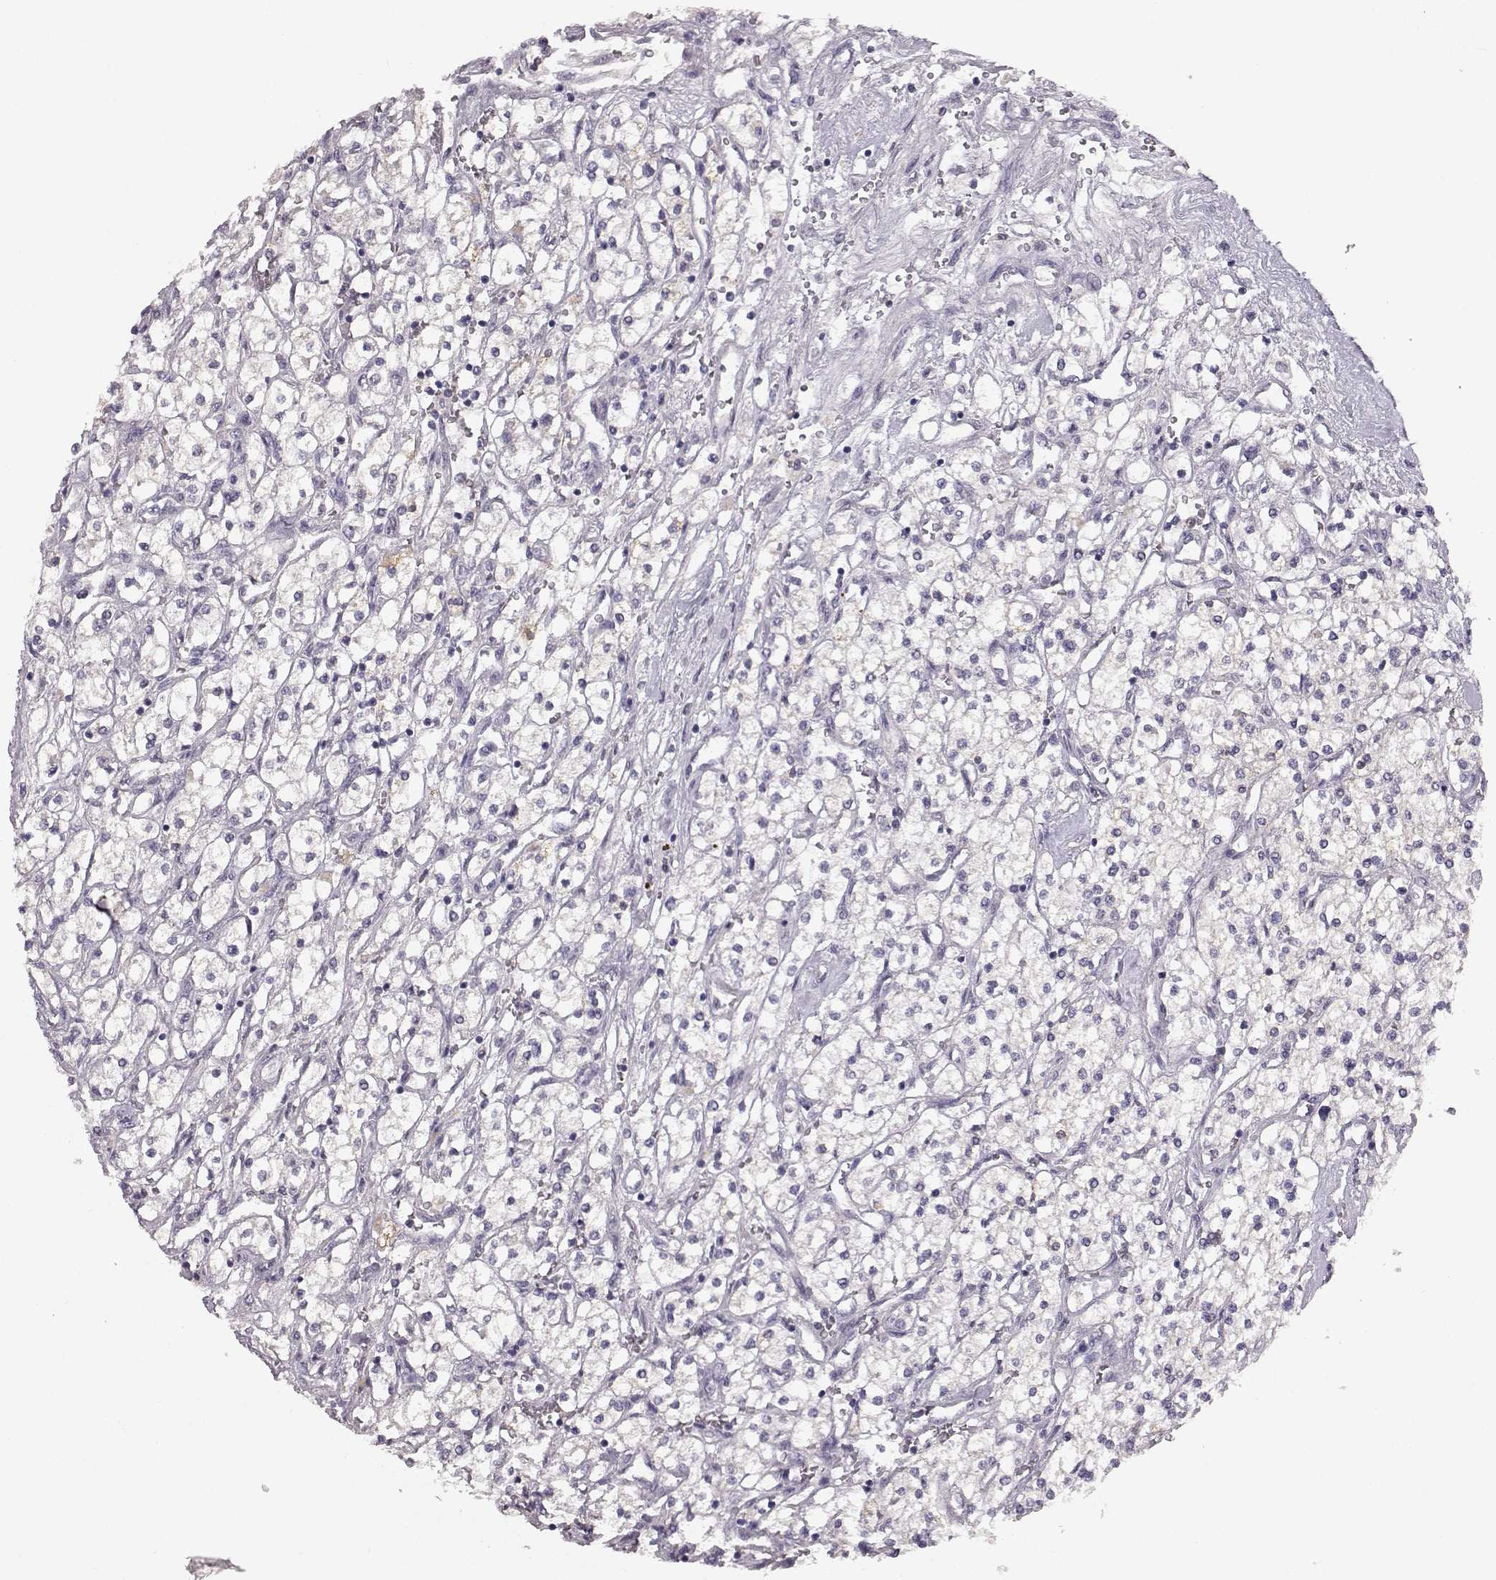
{"staining": {"intensity": "negative", "quantity": "none", "location": "none"}, "tissue": "renal cancer", "cell_type": "Tumor cells", "image_type": "cancer", "snomed": [{"axis": "morphology", "description": "Adenocarcinoma, NOS"}, {"axis": "topography", "description": "Kidney"}], "caption": "Immunohistochemistry of renal cancer (adenocarcinoma) shows no expression in tumor cells. Brightfield microscopy of immunohistochemistry (IHC) stained with DAB (brown) and hematoxylin (blue), captured at high magnification.", "gene": "SPAG17", "patient": {"sex": "male", "age": 80}}